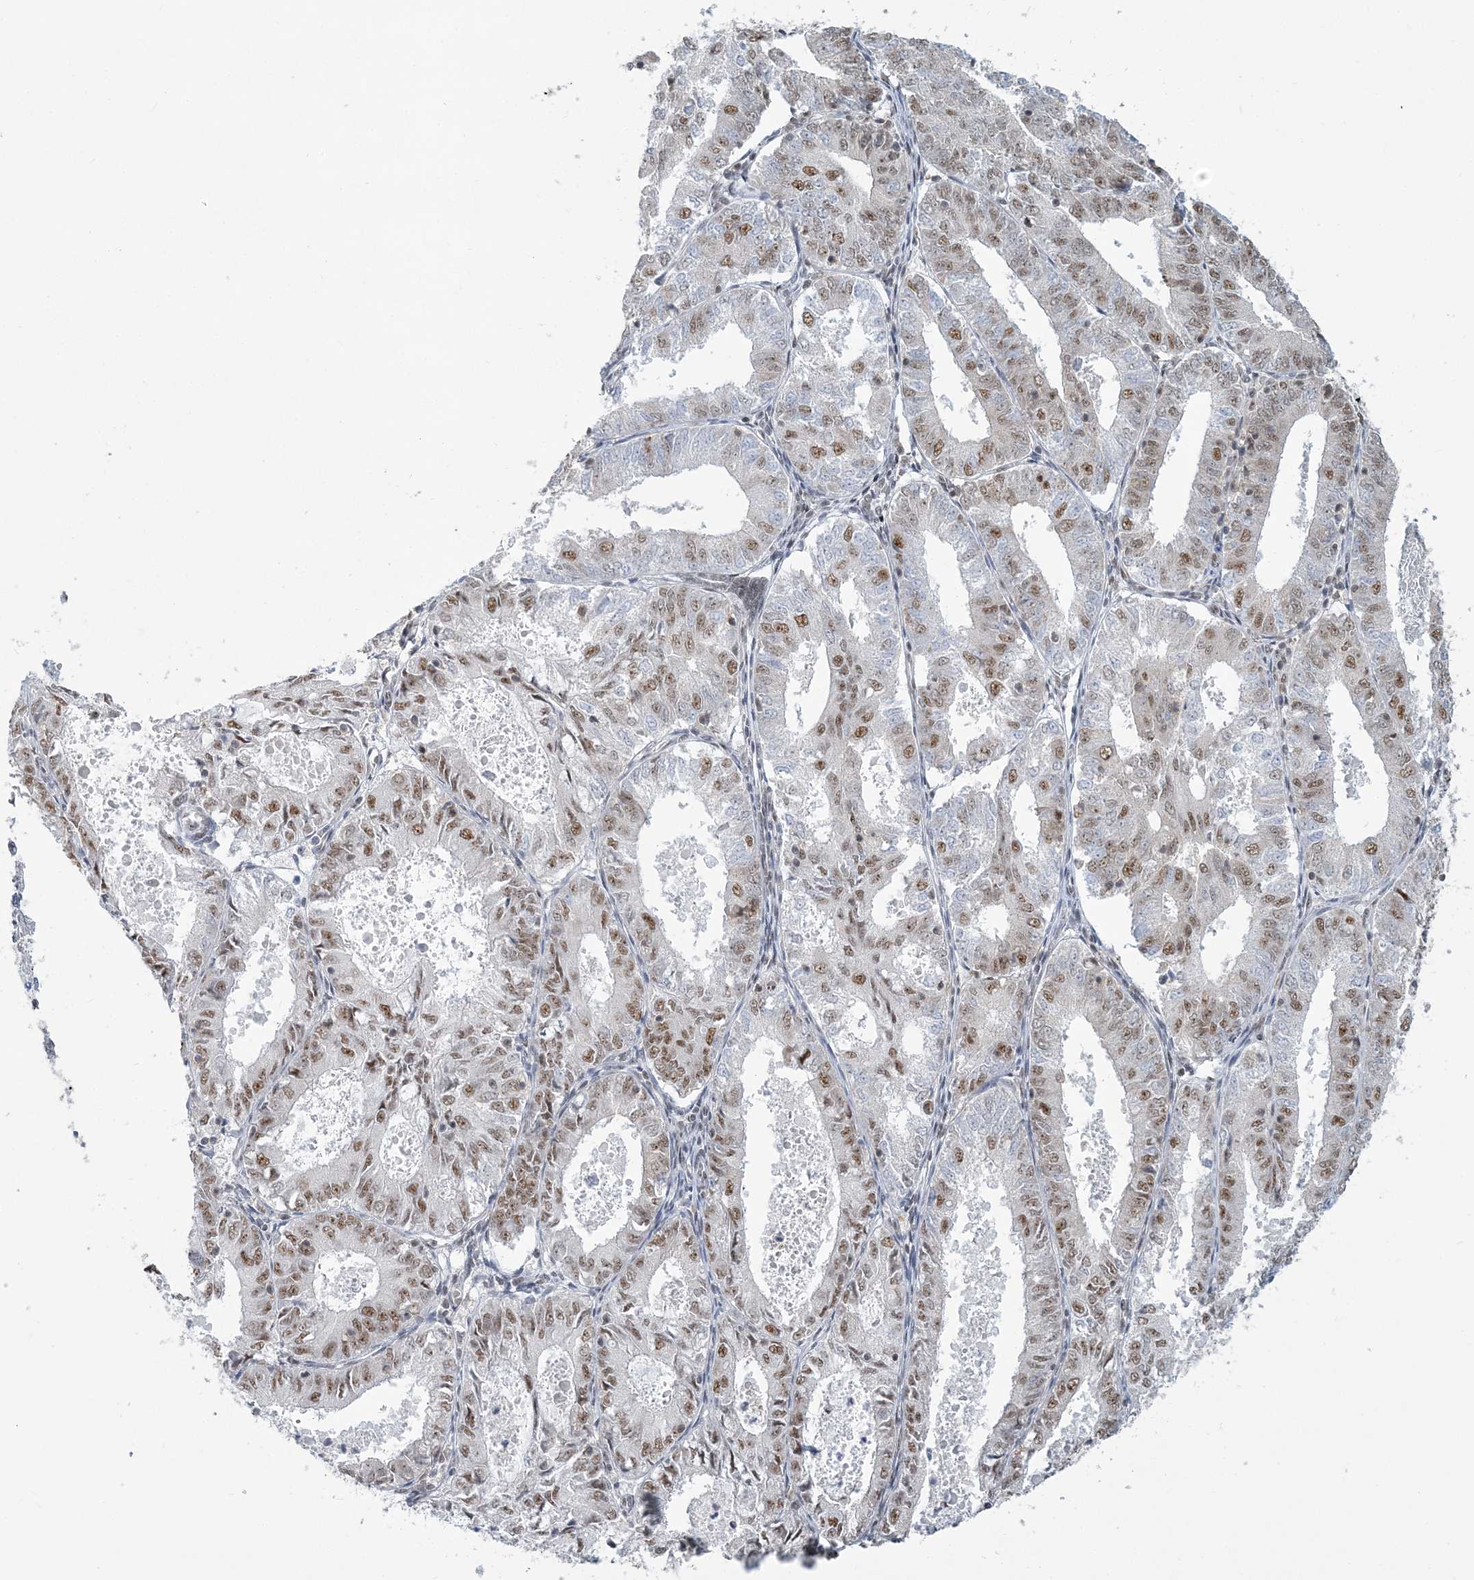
{"staining": {"intensity": "moderate", "quantity": ">75%", "location": "nuclear"}, "tissue": "endometrial cancer", "cell_type": "Tumor cells", "image_type": "cancer", "snomed": [{"axis": "morphology", "description": "Adenocarcinoma, NOS"}, {"axis": "topography", "description": "Endometrium"}], "caption": "Immunohistochemistry of adenocarcinoma (endometrial) shows medium levels of moderate nuclear staining in approximately >75% of tumor cells.", "gene": "PLRG1", "patient": {"sex": "female", "age": 57}}